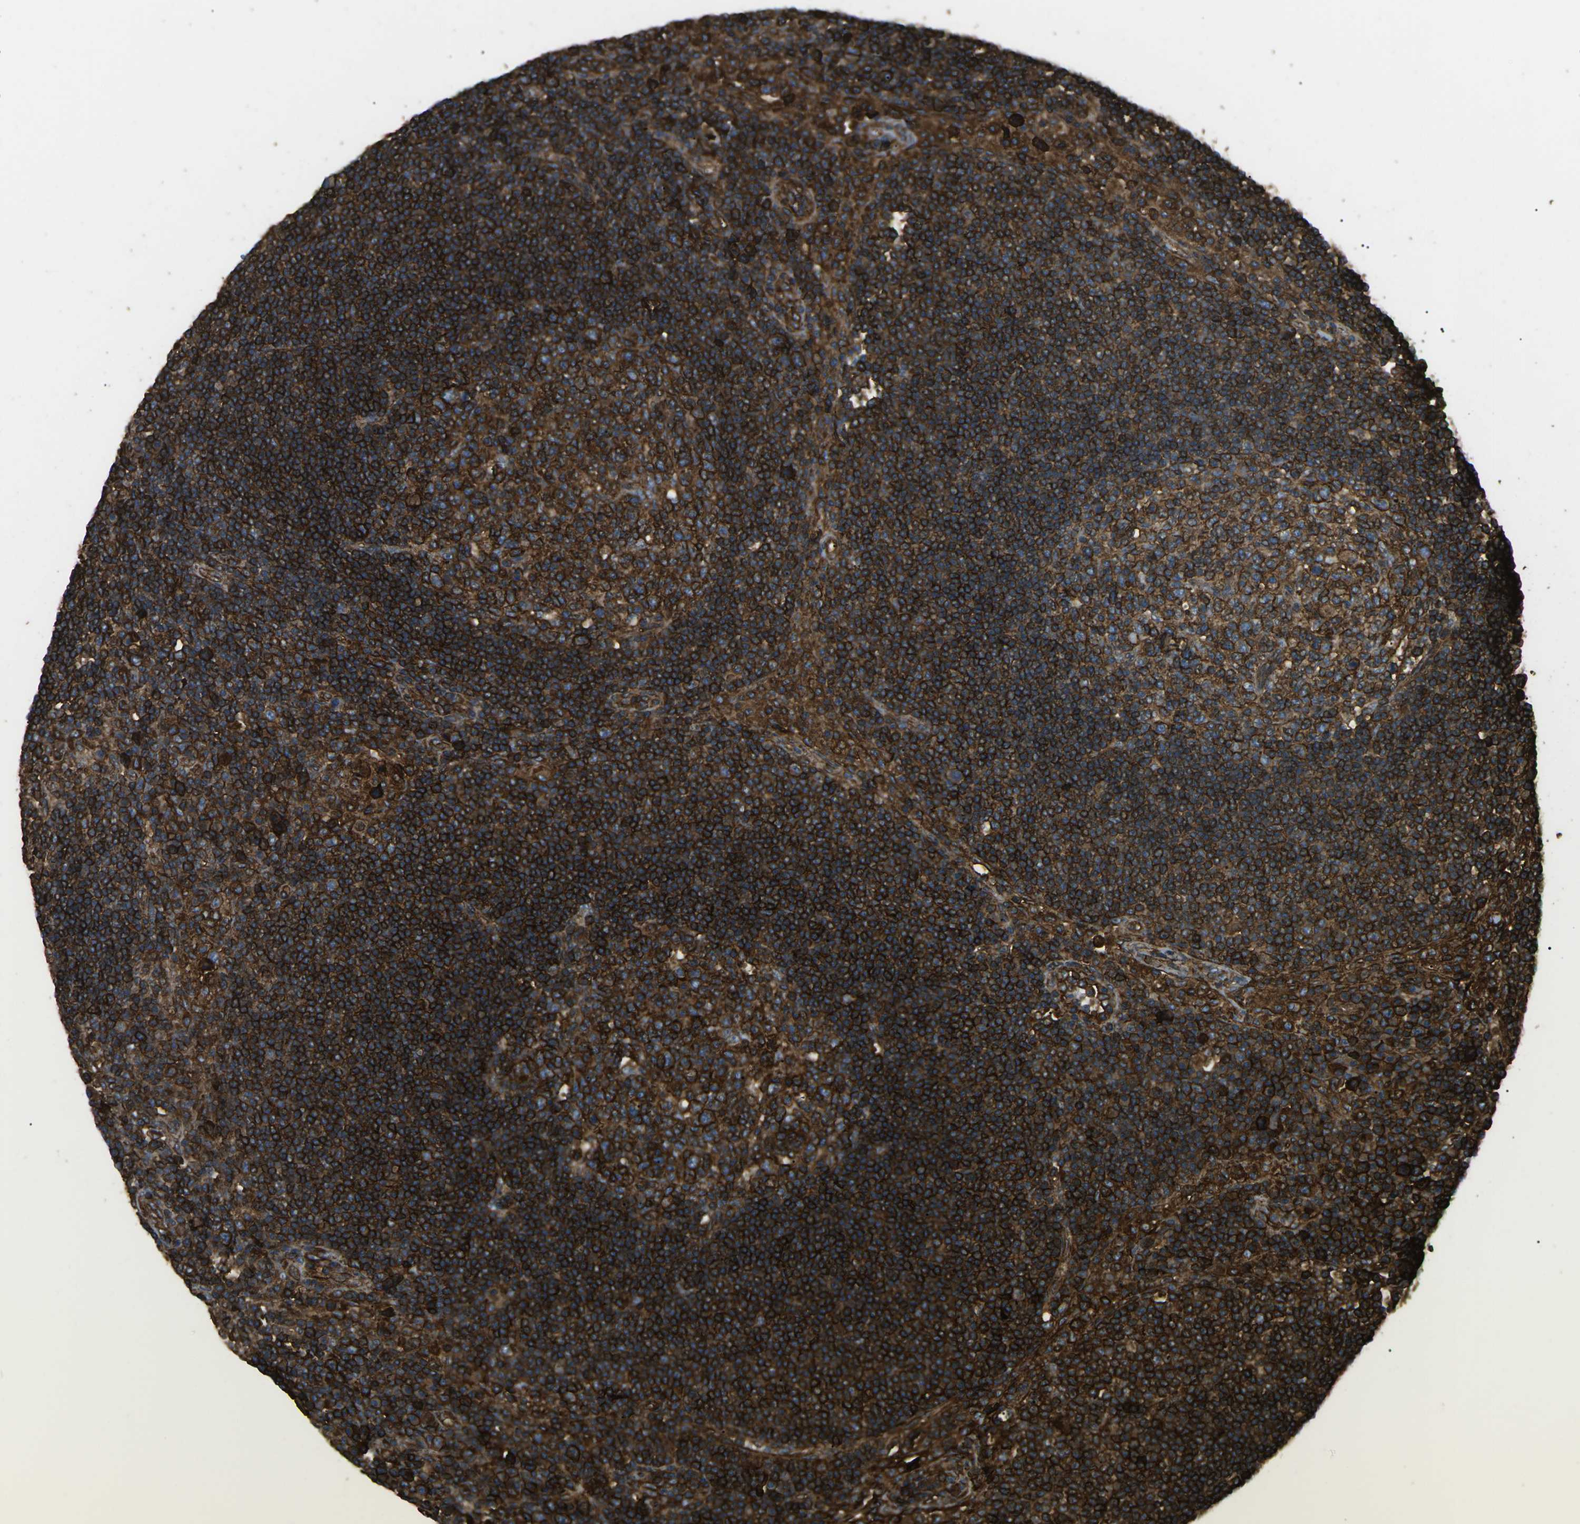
{"staining": {"intensity": "strong", "quantity": ">75%", "location": "cytoplasmic/membranous"}, "tissue": "lymph node", "cell_type": "Germinal center cells", "image_type": "normal", "snomed": [{"axis": "morphology", "description": "Normal tissue, NOS"}, {"axis": "topography", "description": "Lymph node"}], "caption": "Protein expression analysis of benign lymph node displays strong cytoplasmic/membranous staining in approximately >75% of germinal center cells.", "gene": "HLA", "patient": {"sex": "female", "age": 53}}